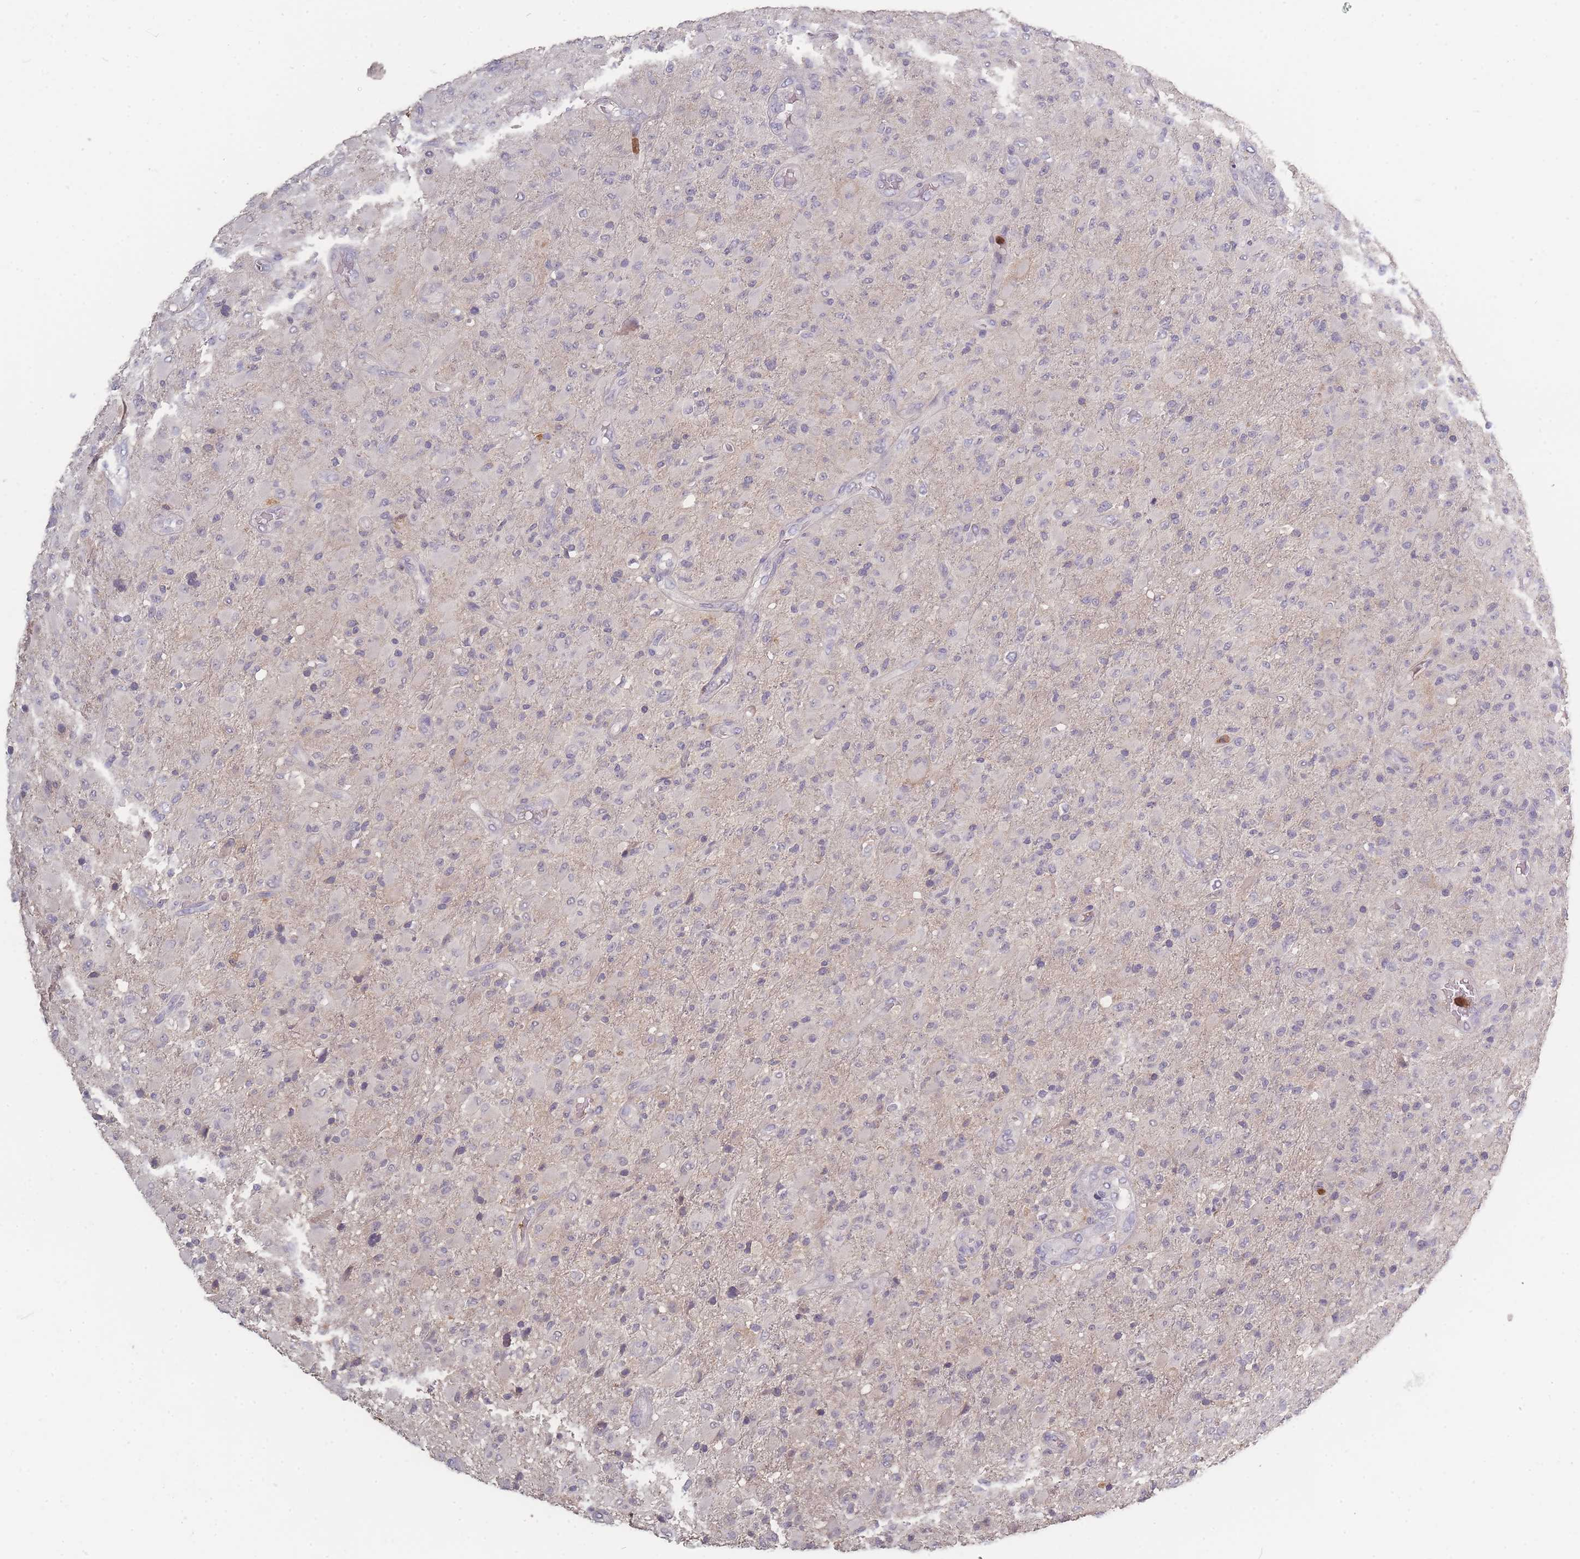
{"staining": {"intensity": "negative", "quantity": "none", "location": "none"}, "tissue": "glioma", "cell_type": "Tumor cells", "image_type": "cancer", "snomed": [{"axis": "morphology", "description": "Glioma, malignant, Low grade"}, {"axis": "topography", "description": "Brain"}], "caption": "This is an immunohistochemistry (IHC) image of human malignant low-grade glioma. There is no expression in tumor cells.", "gene": "BST1", "patient": {"sex": "male", "age": 65}}